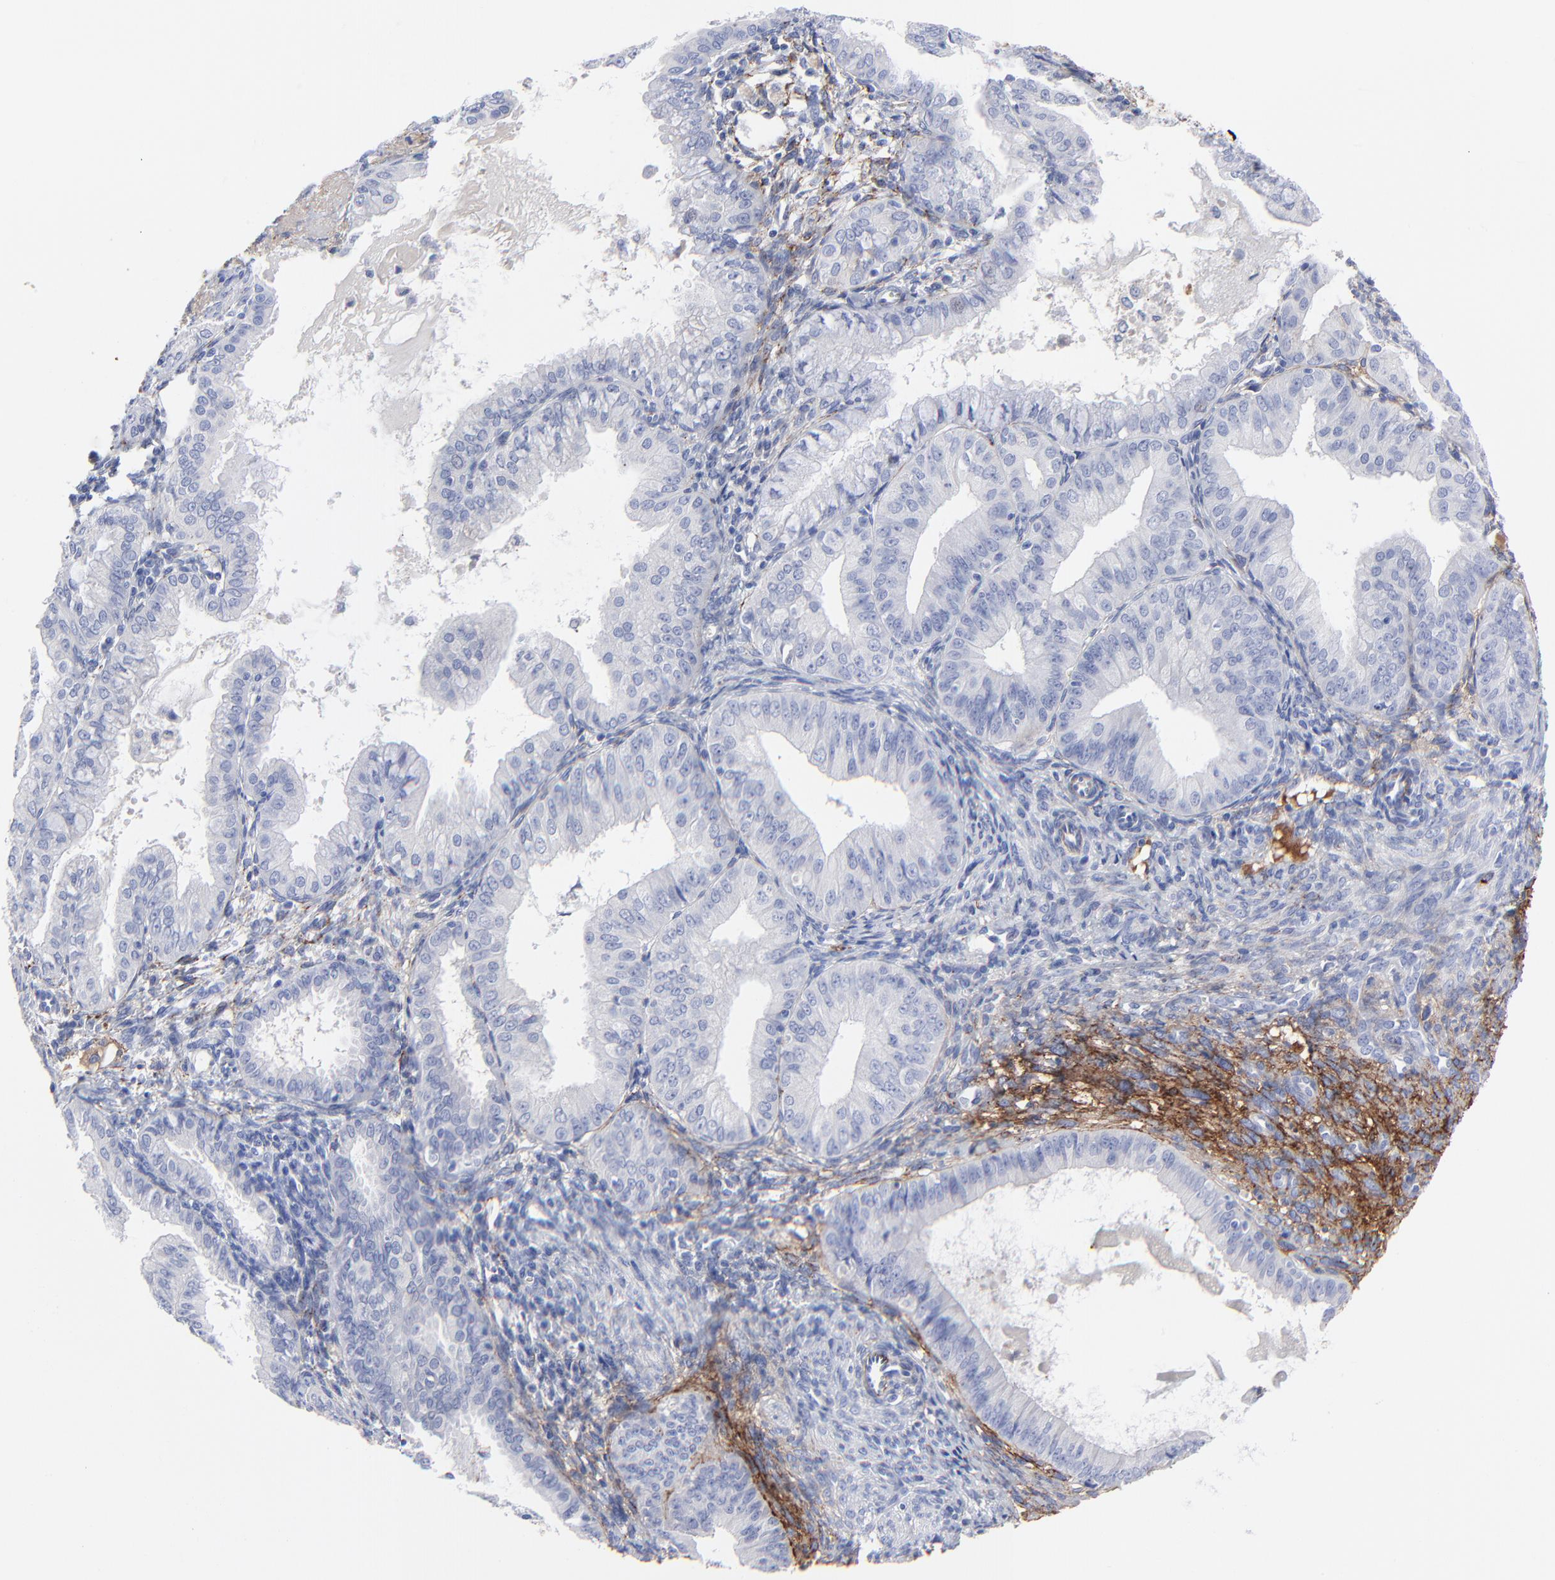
{"staining": {"intensity": "negative", "quantity": "none", "location": "none"}, "tissue": "endometrial cancer", "cell_type": "Tumor cells", "image_type": "cancer", "snomed": [{"axis": "morphology", "description": "Adenocarcinoma, NOS"}, {"axis": "topography", "description": "Endometrium"}], "caption": "There is no significant expression in tumor cells of endometrial adenocarcinoma. The staining was performed using DAB (3,3'-diaminobenzidine) to visualize the protein expression in brown, while the nuclei were stained in blue with hematoxylin (Magnification: 20x).", "gene": "FBLN2", "patient": {"sex": "female", "age": 76}}